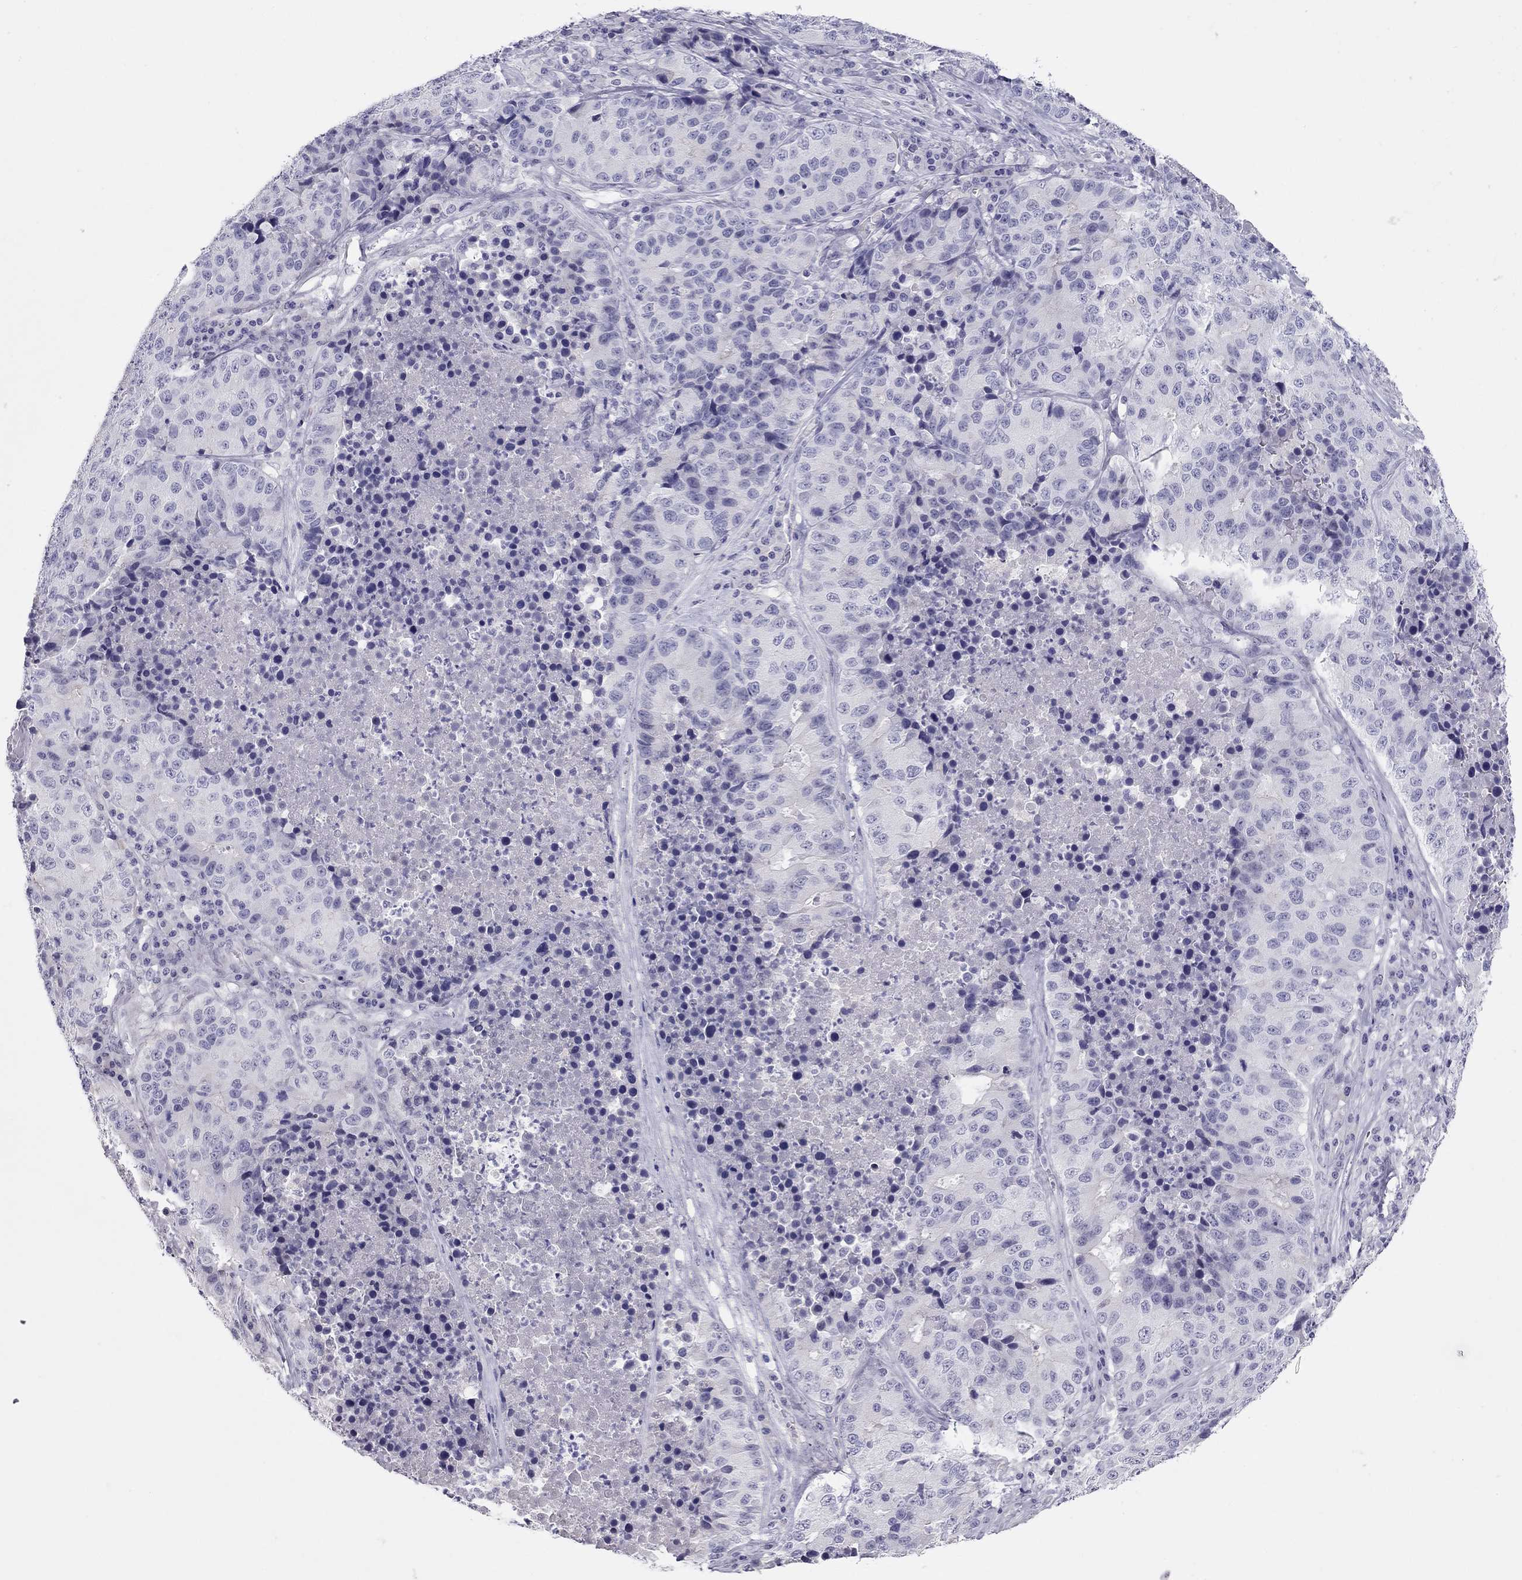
{"staining": {"intensity": "negative", "quantity": "none", "location": "none"}, "tissue": "stomach cancer", "cell_type": "Tumor cells", "image_type": "cancer", "snomed": [{"axis": "morphology", "description": "Adenocarcinoma, NOS"}, {"axis": "topography", "description": "Stomach"}], "caption": "Tumor cells show no significant positivity in stomach cancer (adenocarcinoma).", "gene": "KCNV2", "patient": {"sex": "male", "age": 71}}